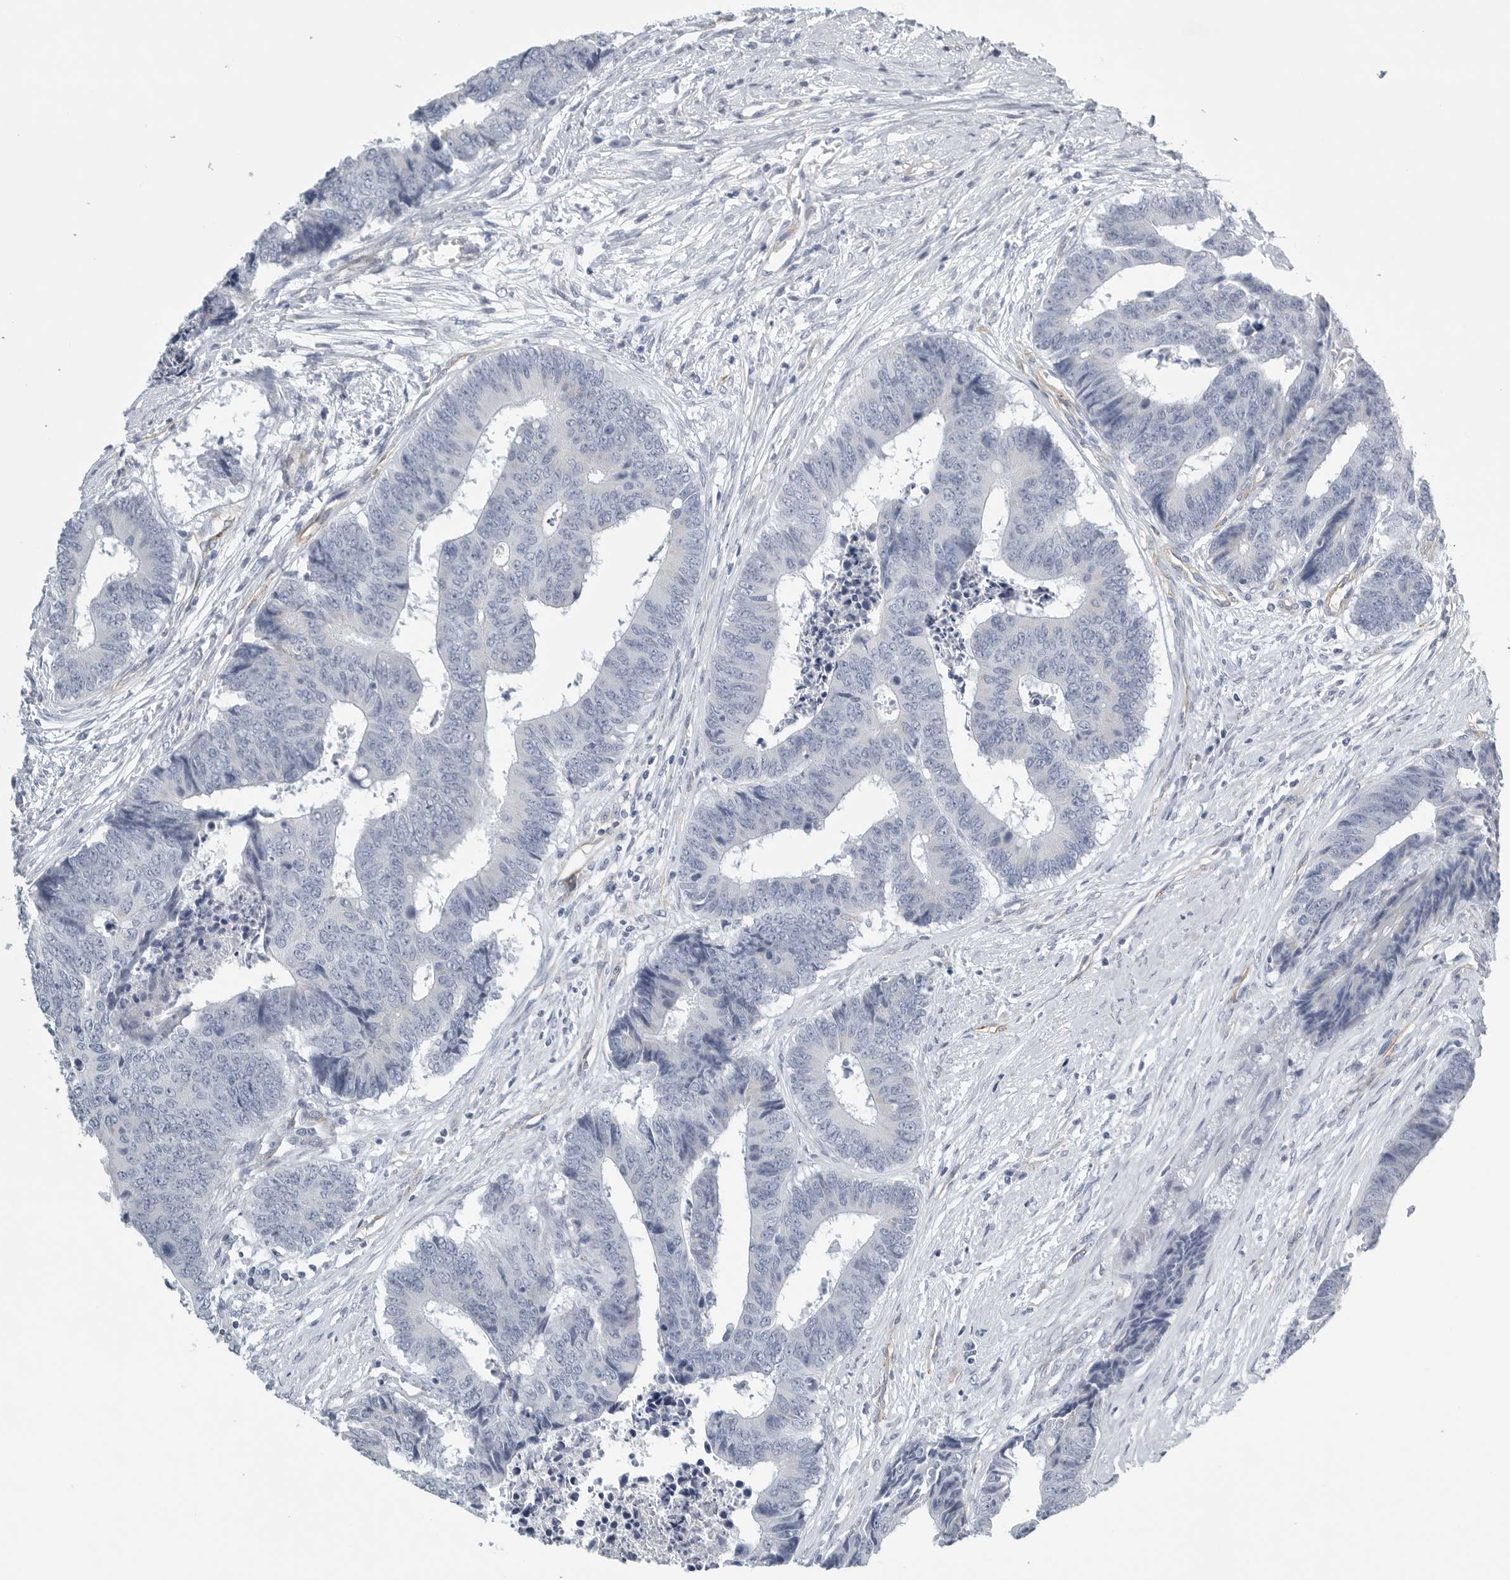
{"staining": {"intensity": "negative", "quantity": "none", "location": "none"}, "tissue": "colorectal cancer", "cell_type": "Tumor cells", "image_type": "cancer", "snomed": [{"axis": "morphology", "description": "Adenocarcinoma, NOS"}, {"axis": "topography", "description": "Rectum"}], "caption": "Tumor cells show no significant expression in colorectal cancer (adenocarcinoma).", "gene": "TNR", "patient": {"sex": "male", "age": 84}}